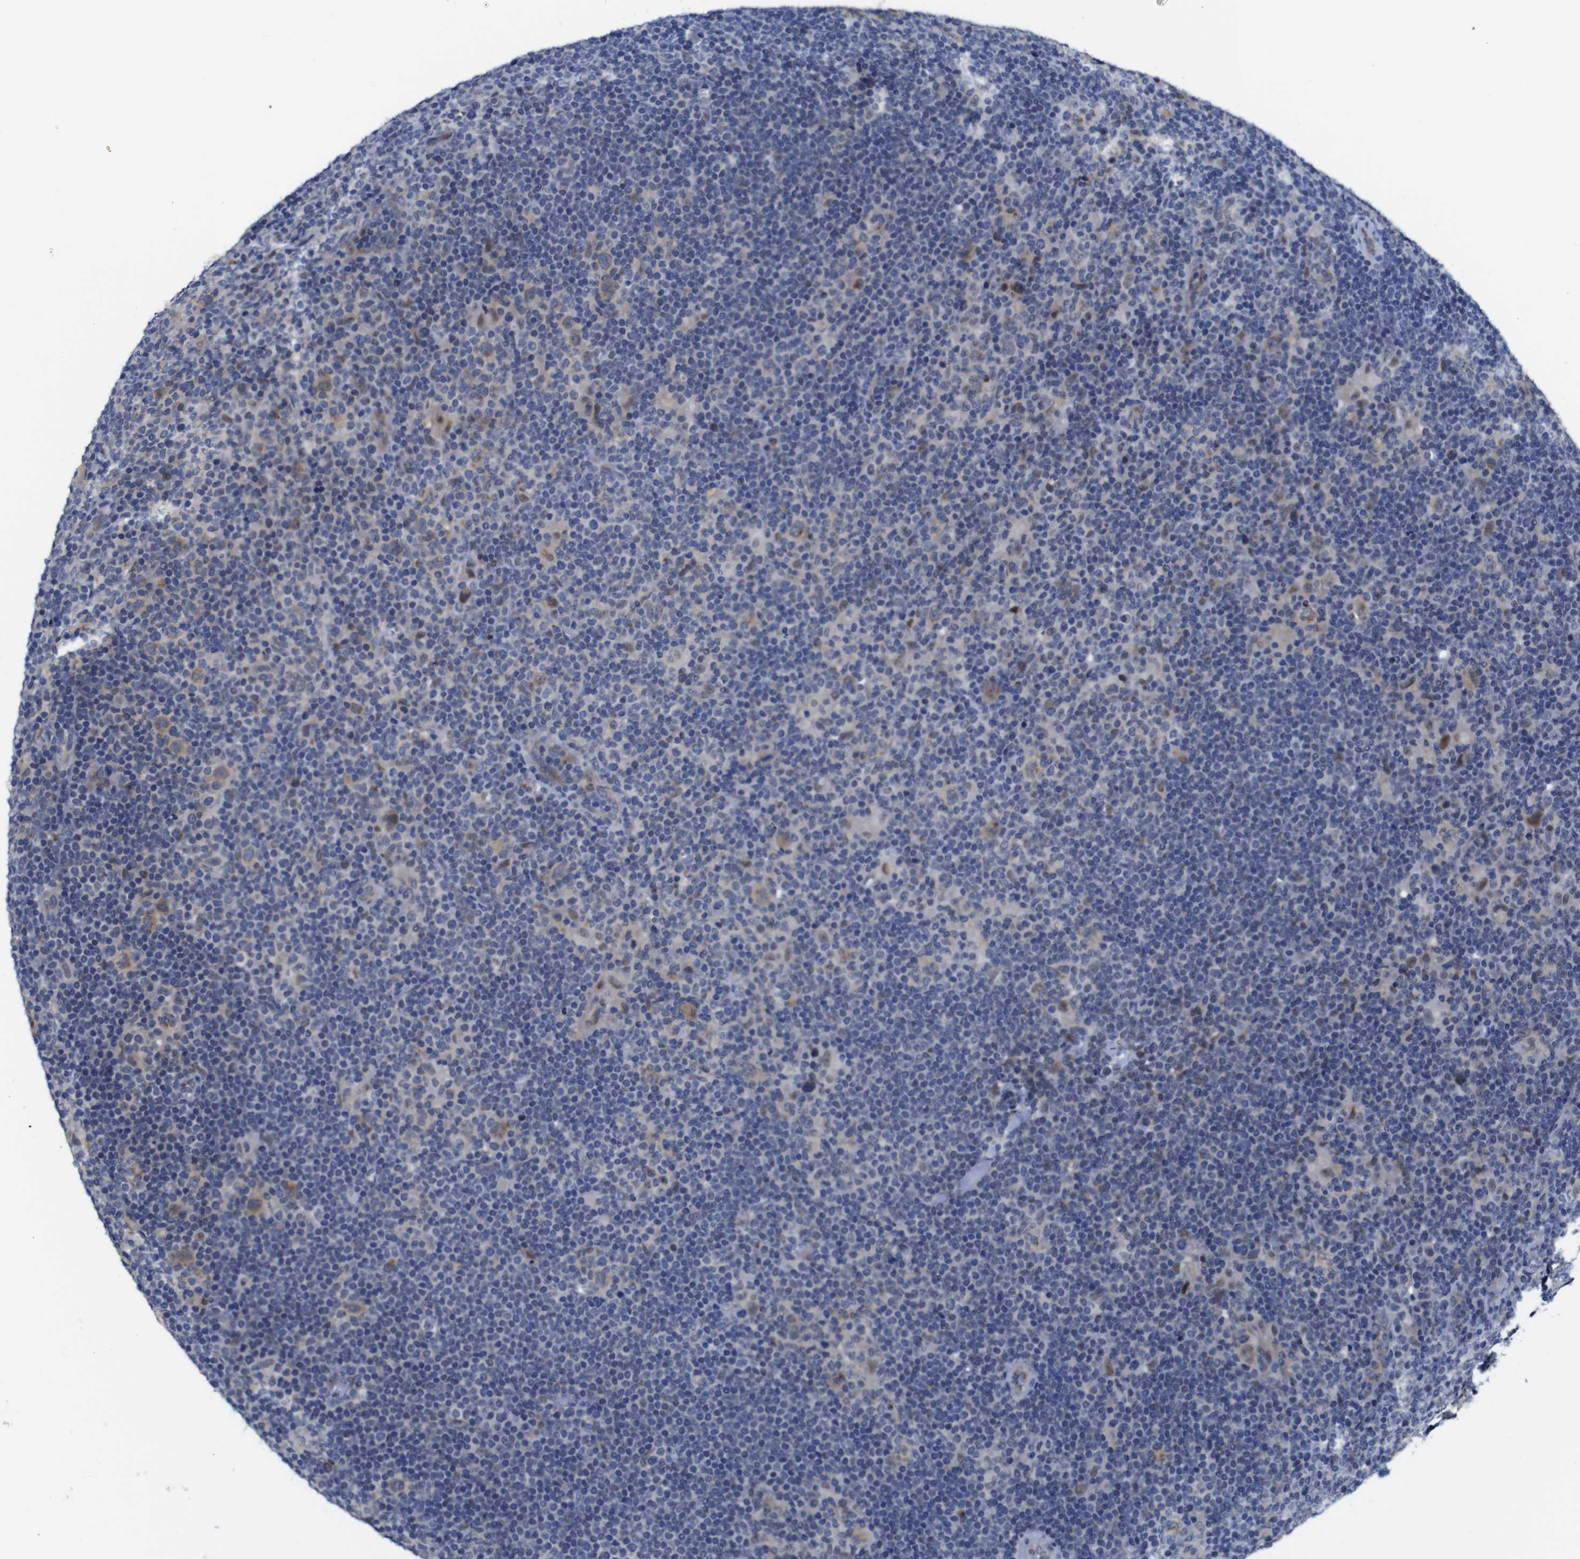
{"staining": {"intensity": "weak", "quantity": "25%-75%", "location": "cytoplasmic/membranous"}, "tissue": "lymphoma", "cell_type": "Tumor cells", "image_type": "cancer", "snomed": [{"axis": "morphology", "description": "Hodgkin's disease, NOS"}, {"axis": "topography", "description": "Lymph node"}], "caption": "Immunohistochemistry (IHC) histopathology image of human lymphoma stained for a protein (brown), which shows low levels of weak cytoplasmic/membranous staining in about 25%-75% of tumor cells.", "gene": "FURIN", "patient": {"sex": "female", "age": 57}}